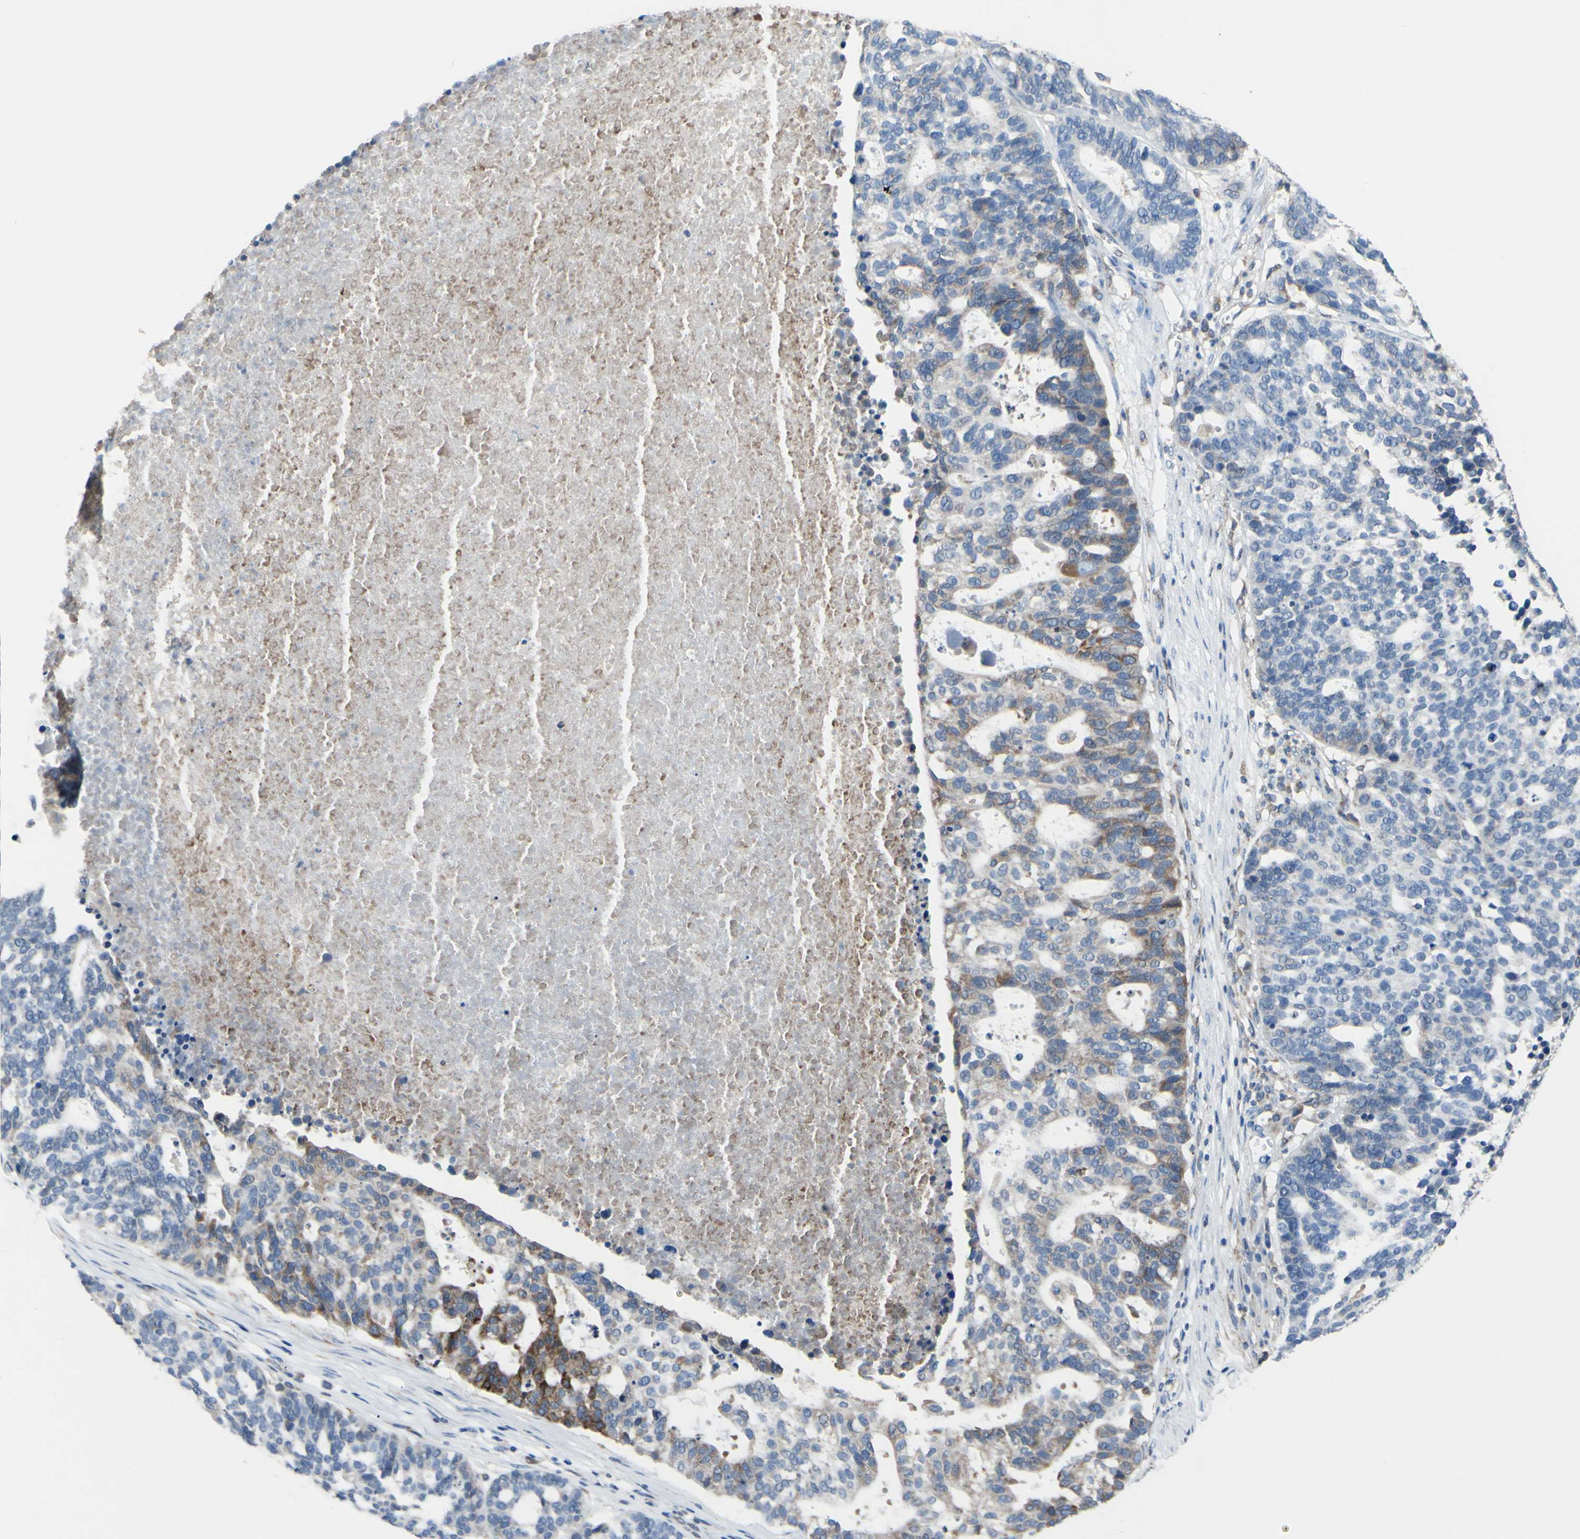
{"staining": {"intensity": "moderate", "quantity": "<25%", "location": "cytoplasmic/membranous"}, "tissue": "ovarian cancer", "cell_type": "Tumor cells", "image_type": "cancer", "snomed": [{"axis": "morphology", "description": "Cystadenocarcinoma, serous, NOS"}, {"axis": "topography", "description": "Ovary"}], "caption": "Moderate cytoplasmic/membranous positivity for a protein is present in approximately <25% of tumor cells of ovarian cancer using immunohistochemistry (IHC).", "gene": "MGST2", "patient": {"sex": "female", "age": 59}}